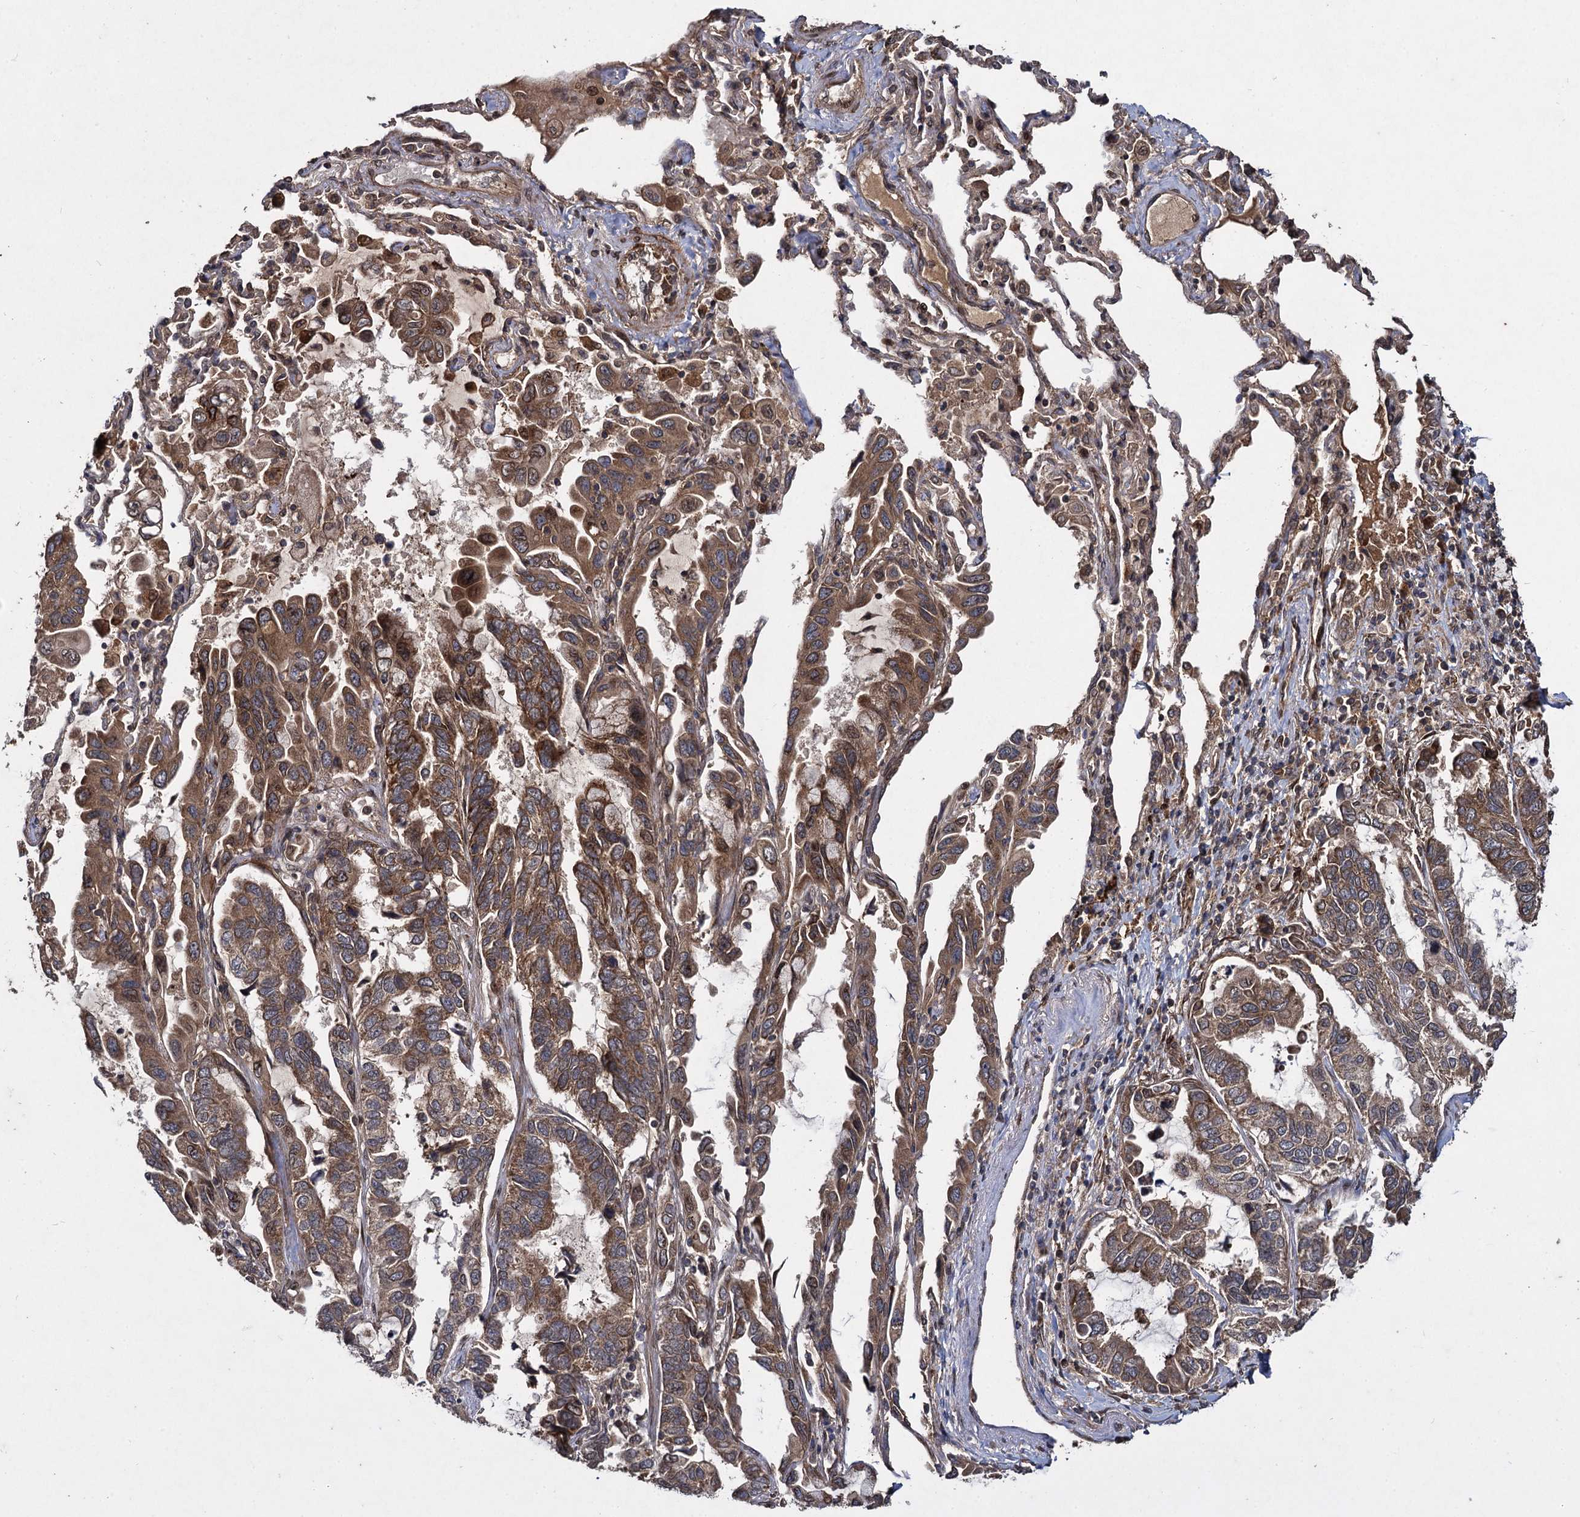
{"staining": {"intensity": "moderate", "quantity": ">75%", "location": "cytoplasmic/membranous"}, "tissue": "lung cancer", "cell_type": "Tumor cells", "image_type": "cancer", "snomed": [{"axis": "morphology", "description": "Adenocarcinoma, NOS"}, {"axis": "topography", "description": "Lung"}], "caption": "Tumor cells display medium levels of moderate cytoplasmic/membranous expression in about >75% of cells in human lung cancer (adenocarcinoma). (Stains: DAB (3,3'-diaminobenzidine) in brown, nuclei in blue, Microscopy: brightfield microscopy at high magnification).", "gene": "DCP1B", "patient": {"sex": "male", "age": 64}}